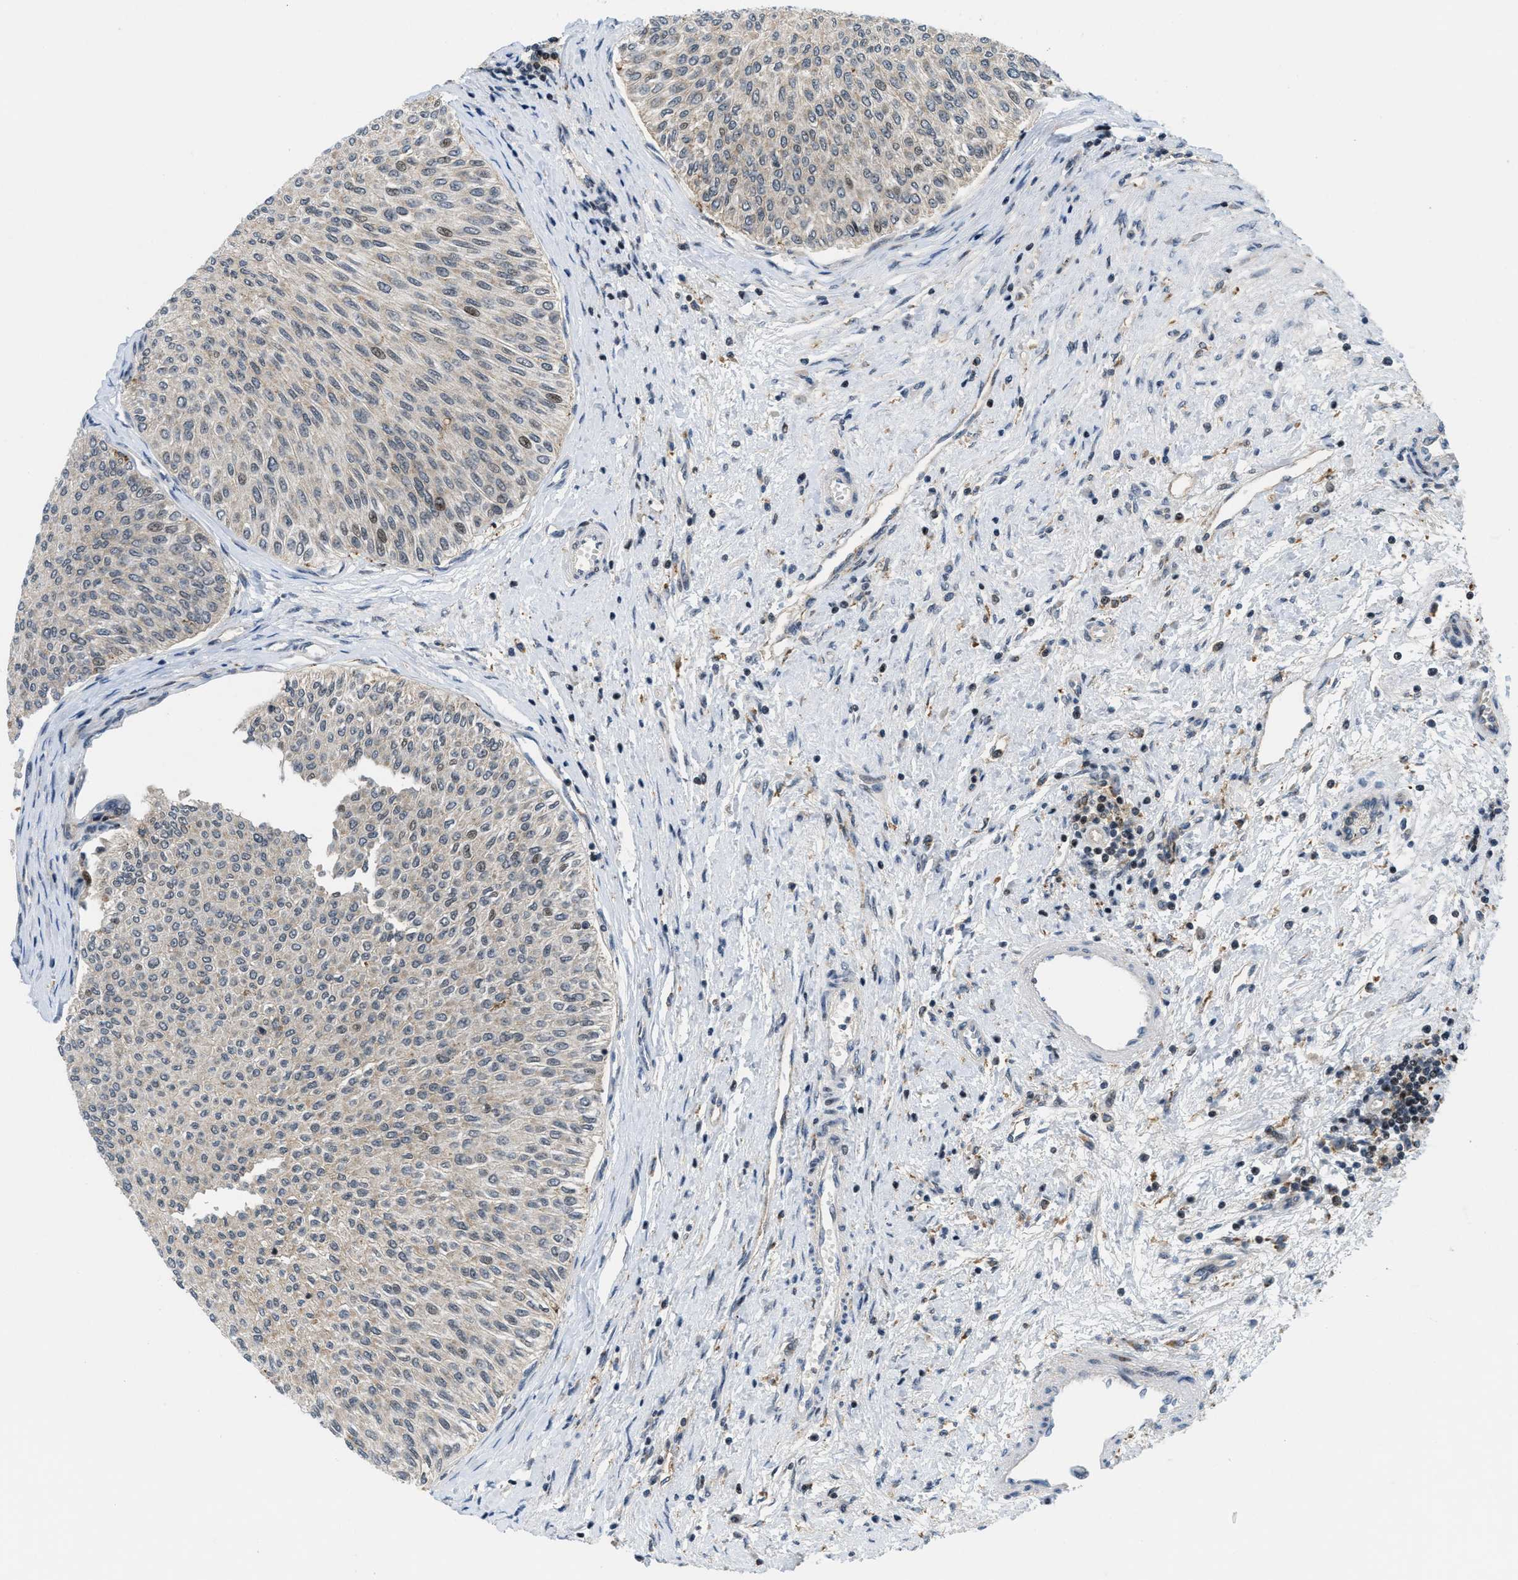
{"staining": {"intensity": "moderate", "quantity": "<25%", "location": "cytoplasmic/membranous,nuclear"}, "tissue": "urothelial cancer", "cell_type": "Tumor cells", "image_type": "cancer", "snomed": [{"axis": "morphology", "description": "Urothelial carcinoma, Low grade"}, {"axis": "topography", "description": "Urinary bladder"}], "caption": "The image reveals staining of urothelial carcinoma (low-grade), revealing moderate cytoplasmic/membranous and nuclear protein staining (brown color) within tumor cells.", "gene": "ING1", "patient": {"sex": "male", "age": 78}}